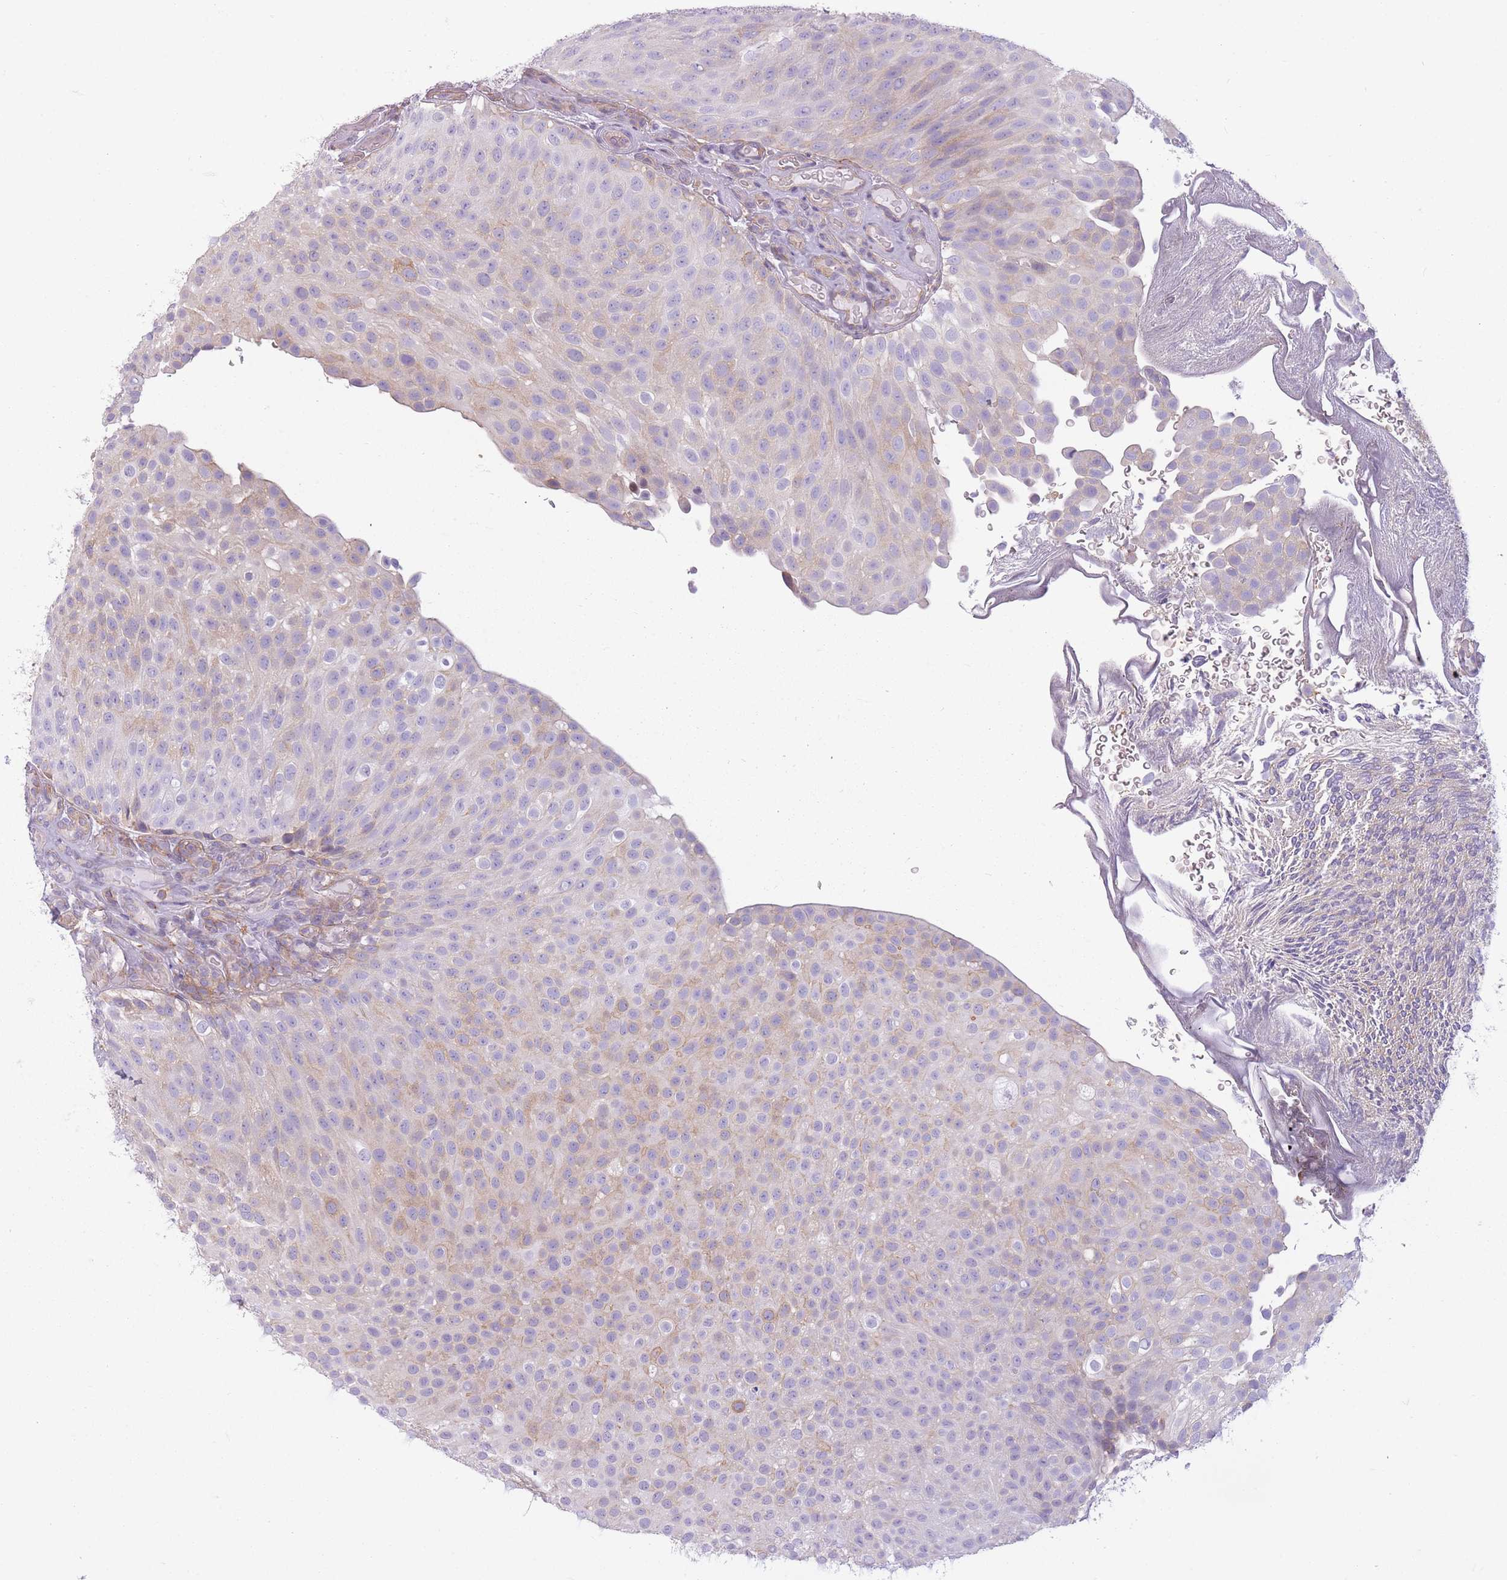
{"staining": {"intensity": "weak", "quantity": "25%-75%", "location": "cytoplasmic/membranous"}, "tissue": "urothelial cancer", "cell_type": "Tumor cells", "image_type": "cancer", "snomed": [{"axis": "morphology", "description": "Urothelial carcinoma, Low grade"}, {"axis": "topography", "description": "Urinary bladder"}], "caption": "A photomicrograph showing weak cytoplasmic/membranous positivity in about 25%-75% of tumor cells in low-grade urothelial carcinoma, as visualized by brown immunohistochemical staining.", "gene": "ADD1", "patient": {"sex": "male", "age": 78}}